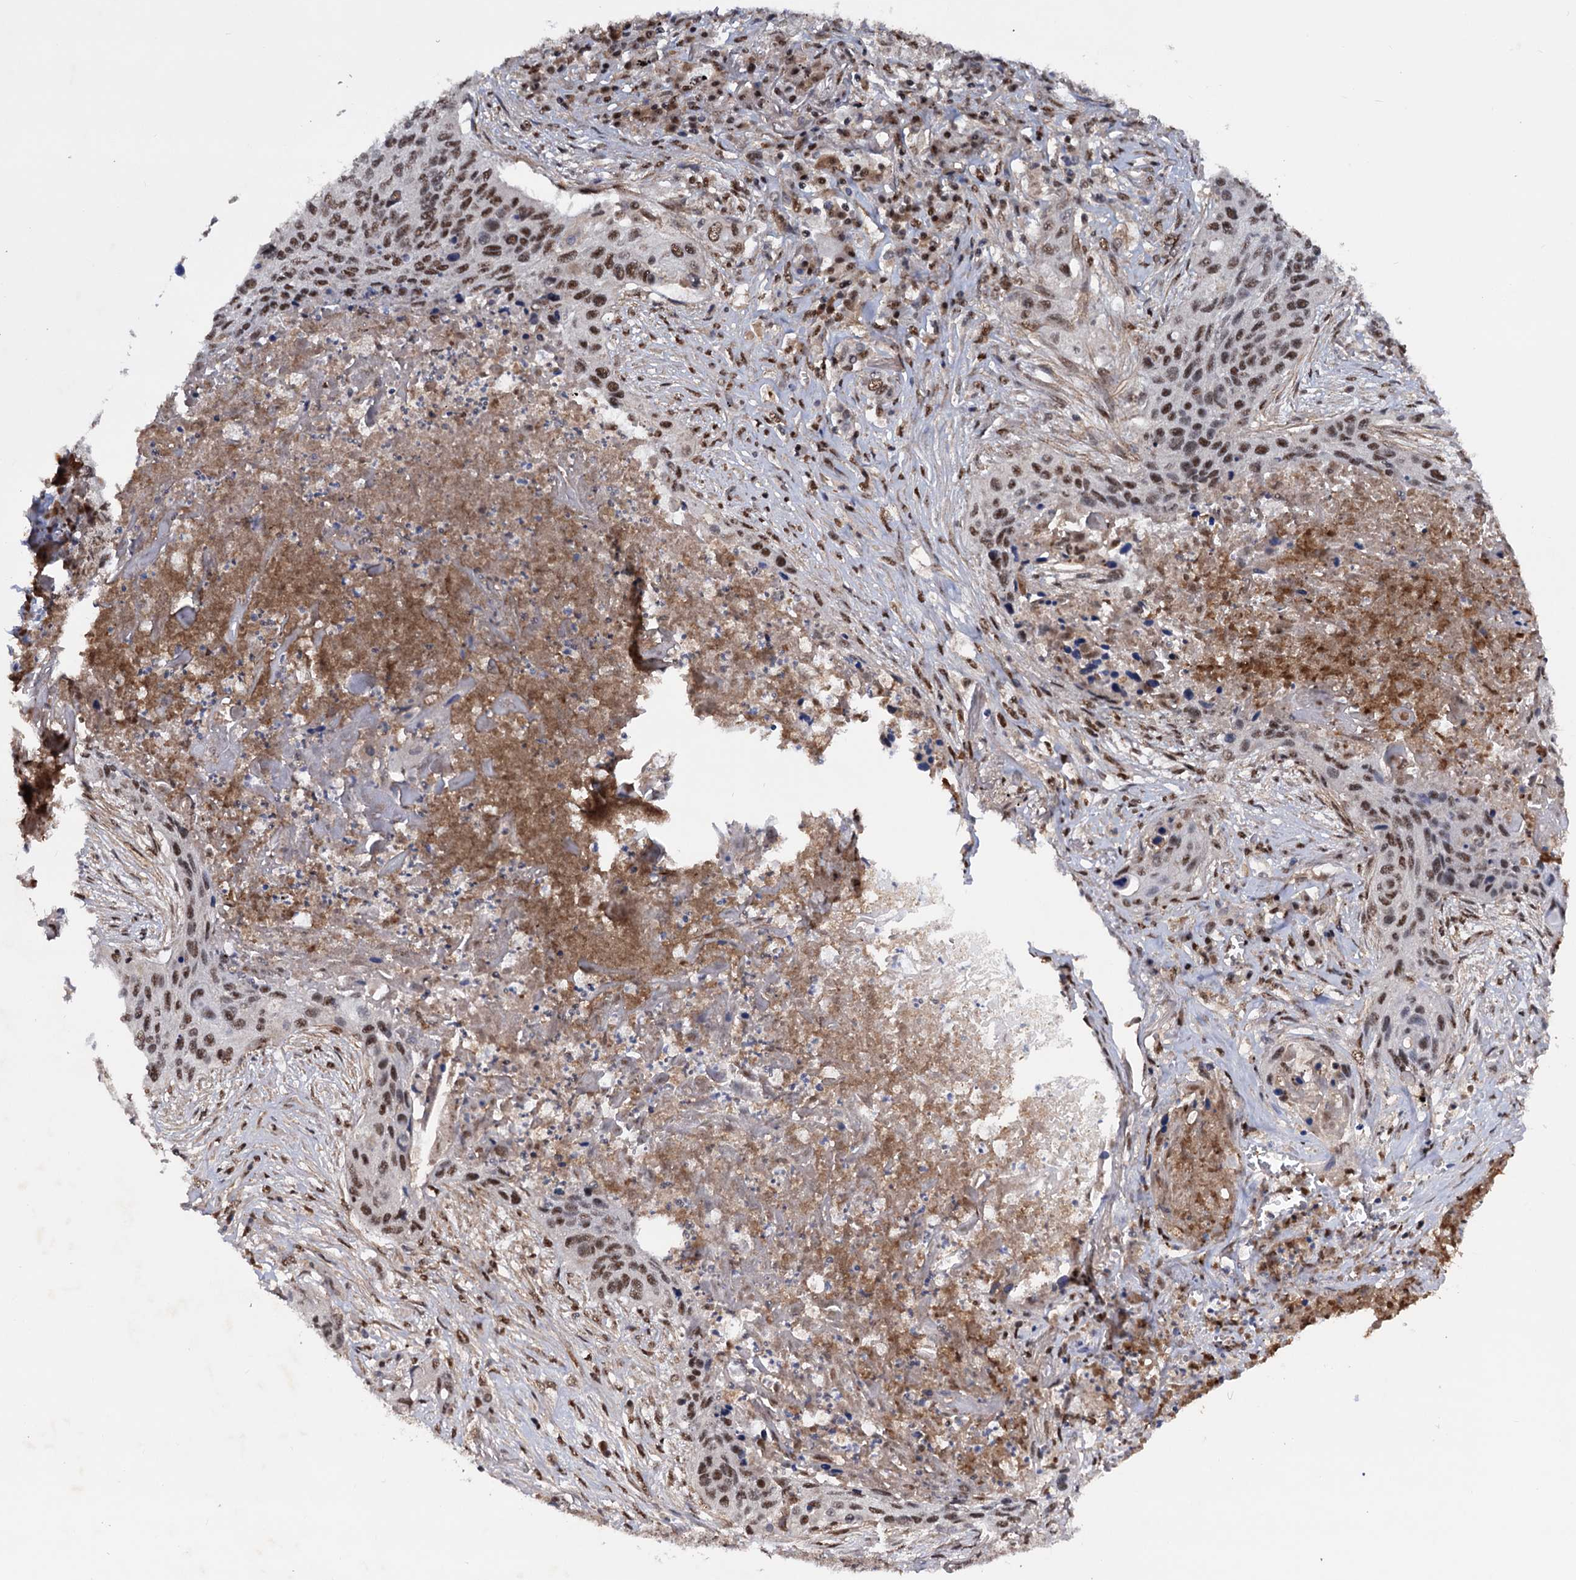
{"staining": {"intensity": "moderate", "quantity": ">75%", "location": "nuclear"}, "tissue": "lung cancer", "cell_type": "Tumor cells", "image_type": "cancer", "snomed": [{"axis": "morphology", "description": "Squamous cell carcinoma, NOS"}, {"axis": "topography", "description": "Lung"}], "caption": "Approximately >75% of tumor cells in human squamous cell carcinoma (lung) show moderate nuclear protein staining as visualized by brown immunohistochemical staining.", "gene": "TBC1D12", "patient": {"sex": "female", "age": 63}}